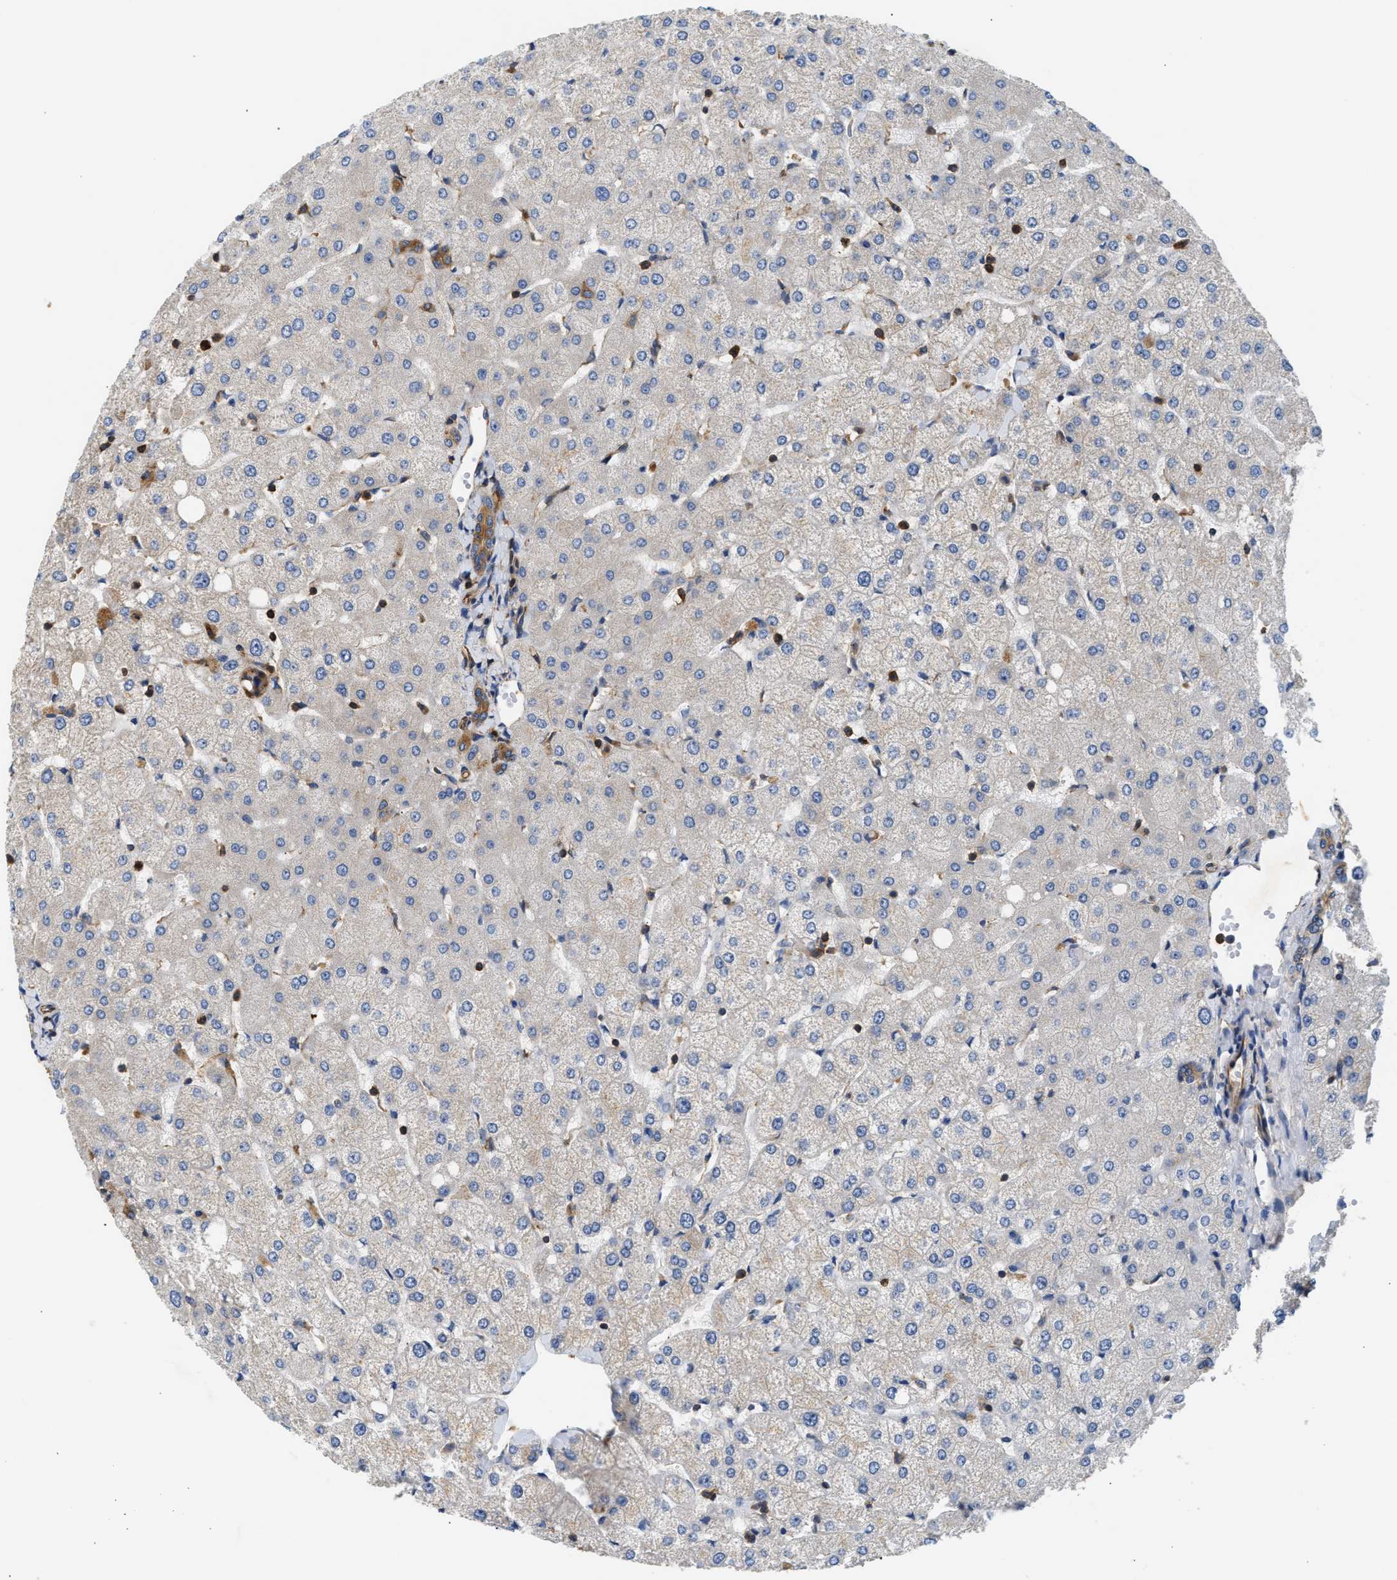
{"staining": {"intensity": "moderate", "quantity": "25%-75%", "location": "cytoplasmic/membranous"}, "tissue": "liver", "cell_type": "Cholangiocytes", "image_type": "normal", "snomed": [{"axis": "morphology", "description": "Normal tissue, NOS"}, {"axis": "topography", "description": "Liver"}], "caption": "Immunohistochemistry histopathology image of normal human liver stained for a protein (brown), which exhibits medium levels of moderate cytoplasmic/membranous staining in approximately 25%-75% of cholangiocytes.", "gene": "SAMD9L", "patient": {"sex": "female", "age": 54}}